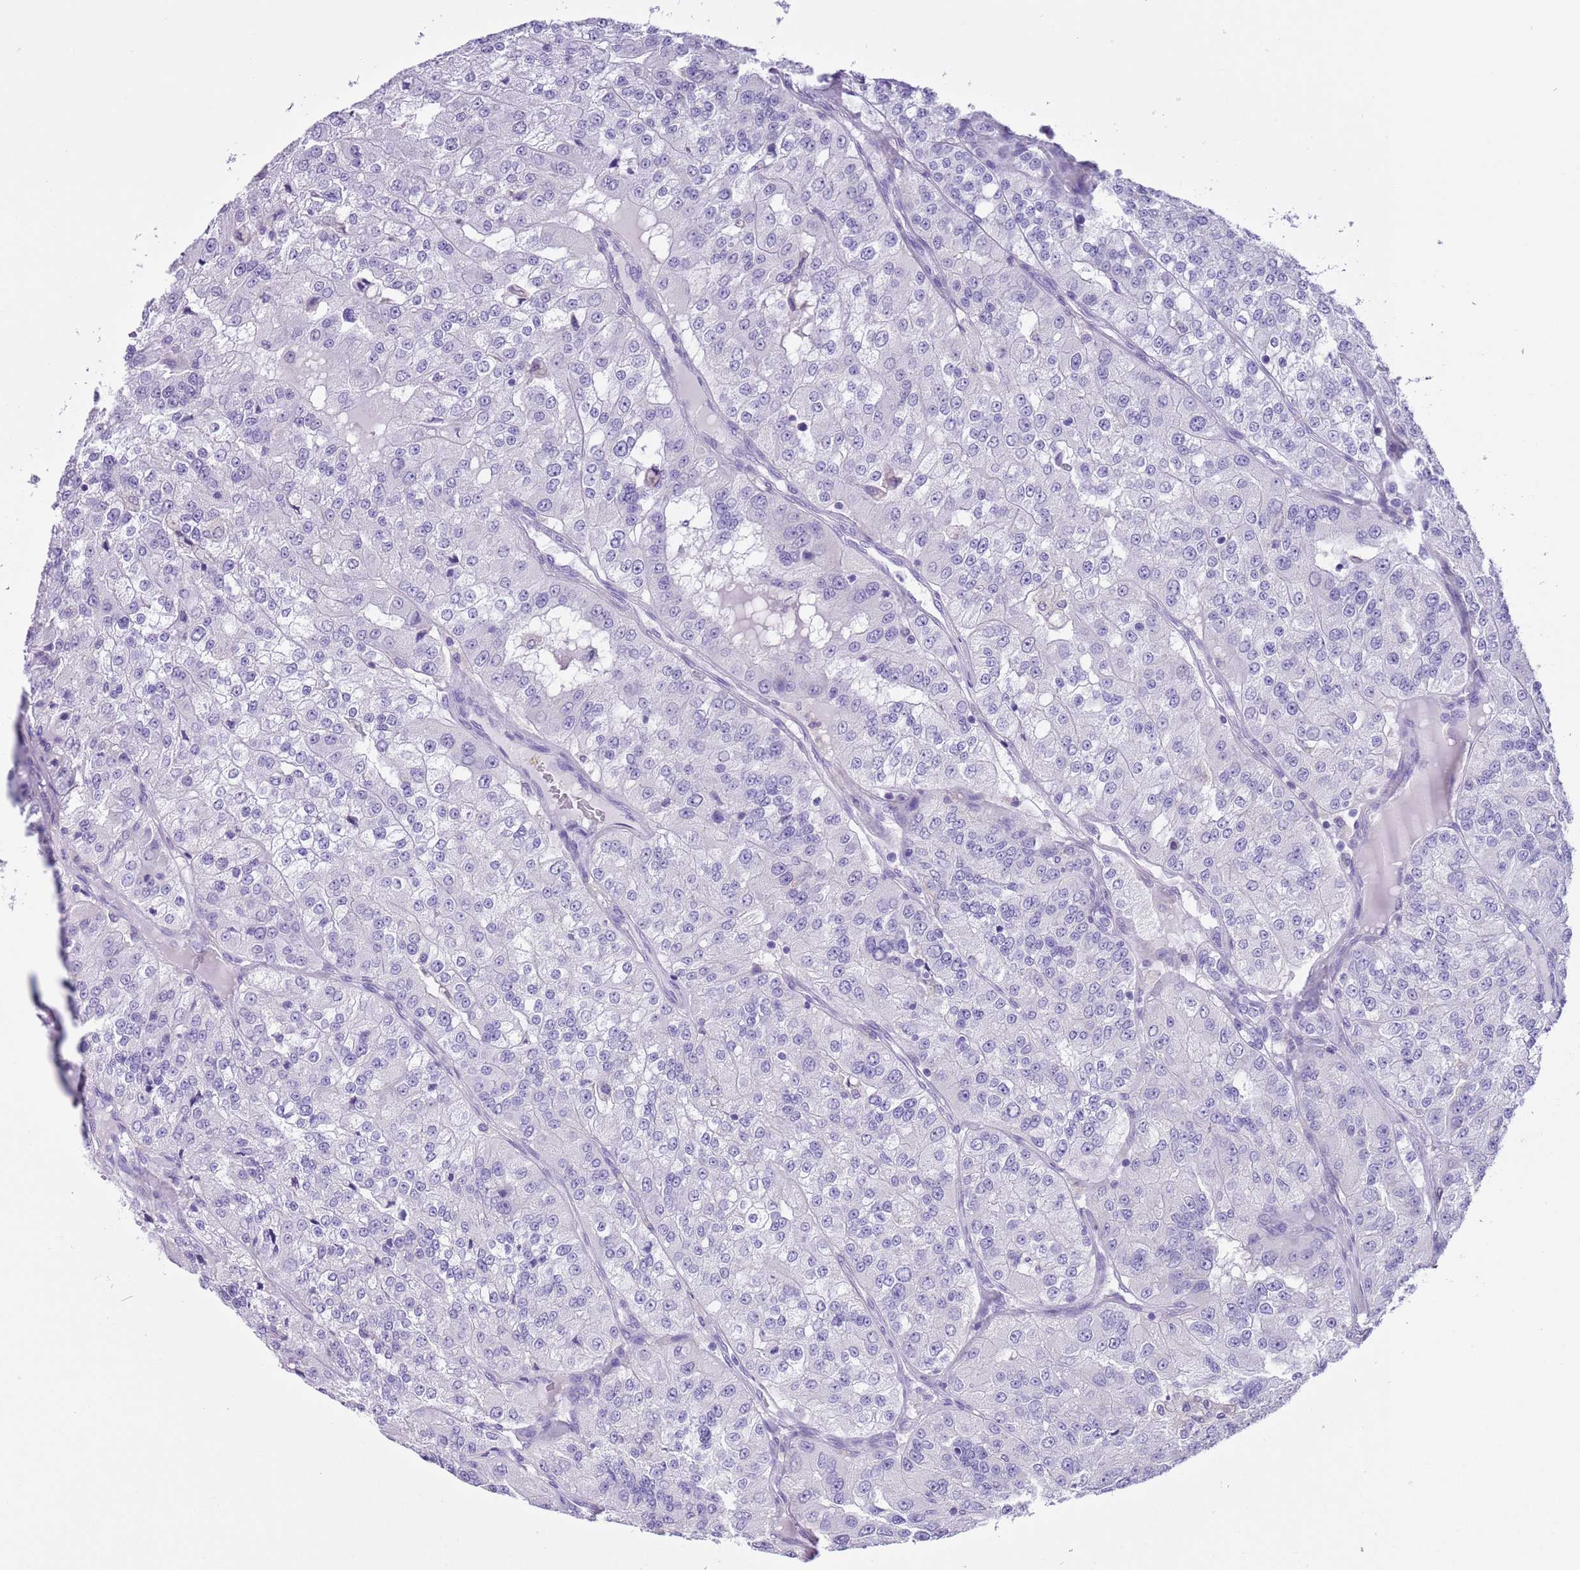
{"staining": {"intensity": "negative", "quantity": "none", "location": "none"}, "tissue": "renal cancer", "cell_type": "Tumor cells", "image_type": "cancer", "snomed": [{"axis": "morphology", "description": "Adenocarcinoma, NOS"}, {"axis": "topography", "description": "Kidney"}], "caption": "This is an IHC micrograph of renal cancer (adenocarcinoma). There is no expression in tumor cells.", "gene": "PFKFB2", "patient": {"sex": "female", "age": 63}}